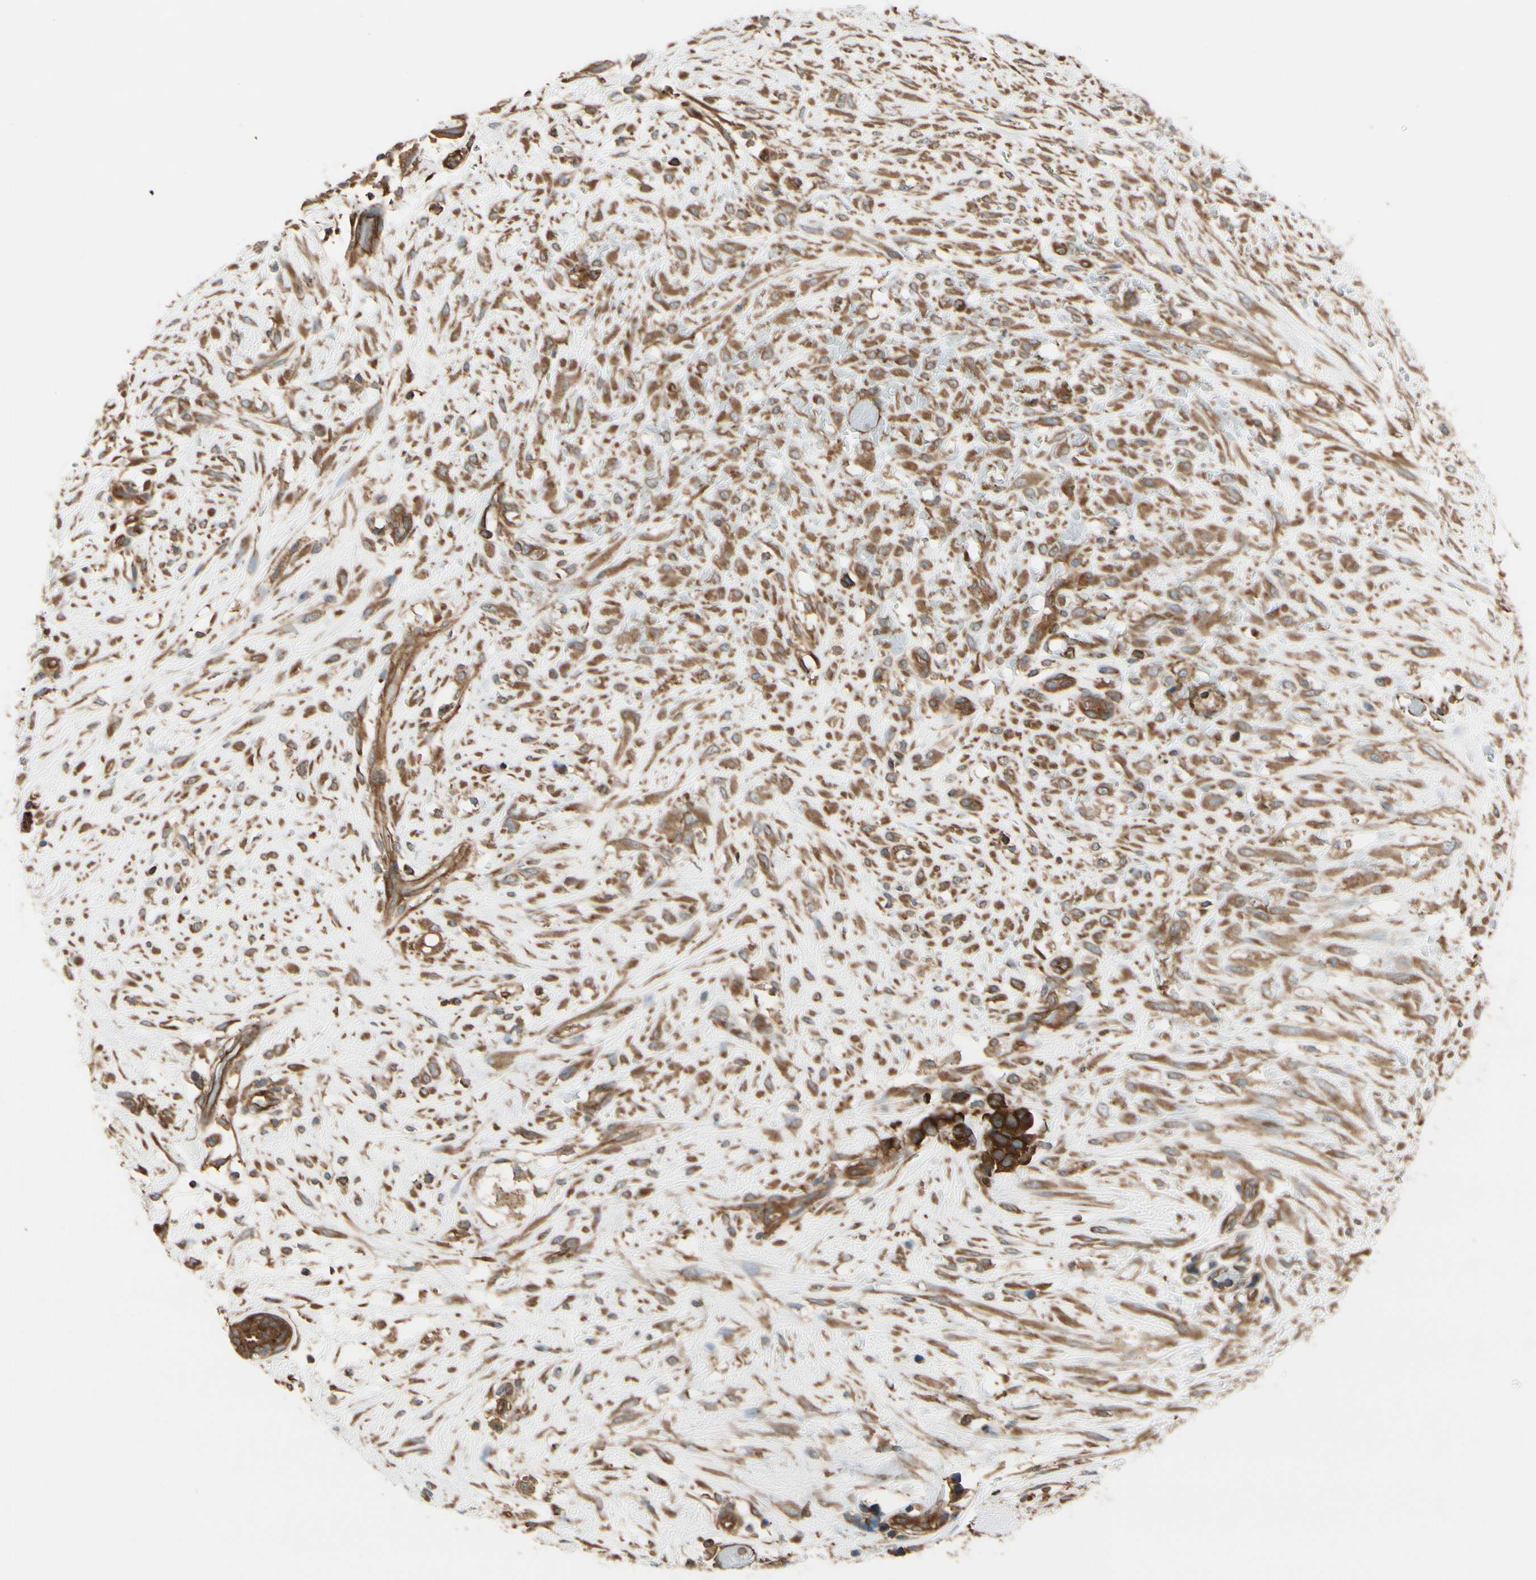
{"staining": {"intensity": "moderate", "quantity": "25%-75%", "location": "cytoplasmic/membranous"}, "tissue": "breast cancer", "cell_type": "Tumor cells", "image_type": "cancer", "snomed": [{"axis": "morphology", "description": "Duct carcinoma"}, {"axis": "topography", "description": "Breast"}], "caption": "Immunohistochemical staining of breast infiltrating ductal carcinoma exhibits moderate cytoplasmic/membranous protein staining in approximately 25%-75% of tumor cells. Nuclei are stained in blue.", "gene": "EPS15", "patient": {"sex": "female", "age": 40}}